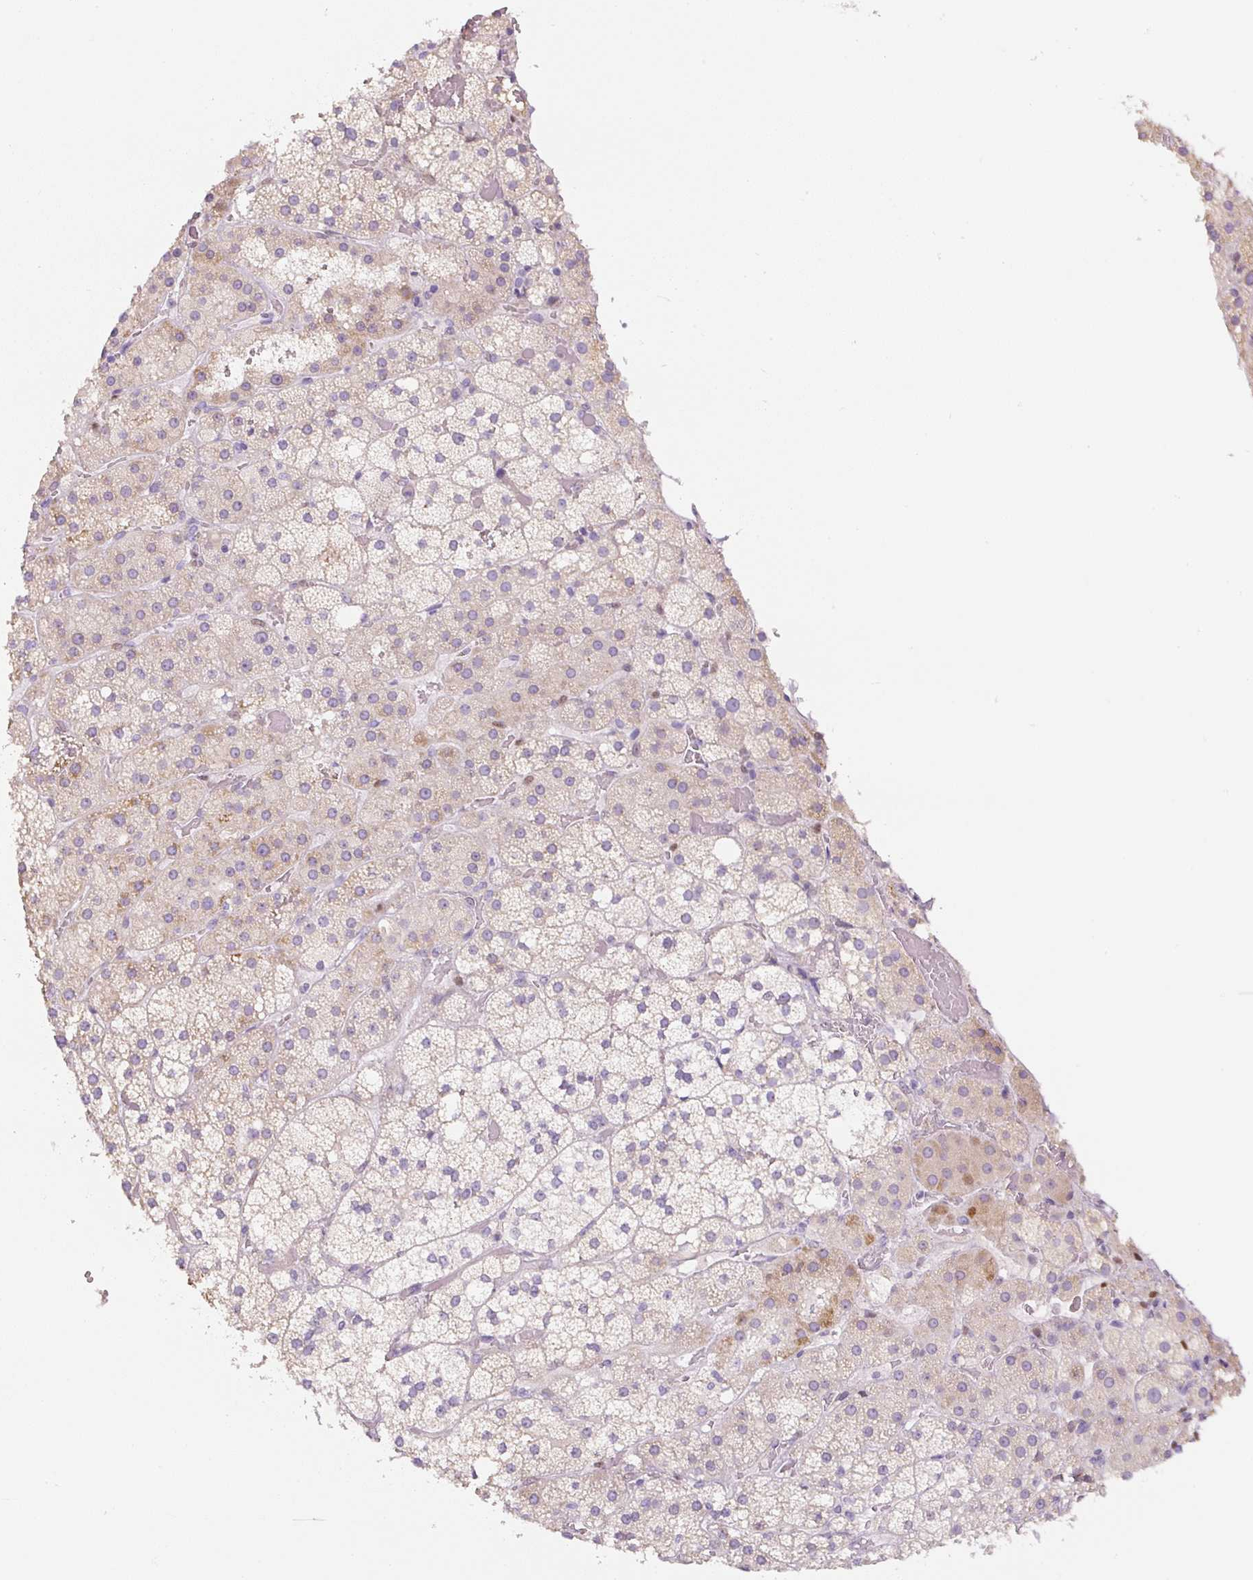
{"staining": {"intensity": "weak", "quantity": "25%-75%", "location": "cytoplasmic/membranous"}, "tissue": "adrenal gland", "cell_type": "Glandular cells", "image_type": "normal", "snomed": [{"axis": "morphology", "description": "Normal tissue, NOS"}, {"axis": "topography", "description": "Adrenal gland"}], "caption": "Adrenal gland stained with a brown dye shows weak cytoplasmic/membranous positive expression in approximately 25%-75% of glandular cells.", "gene": "PWWP3B", "patient": {"sex": "male", "age": 53}}